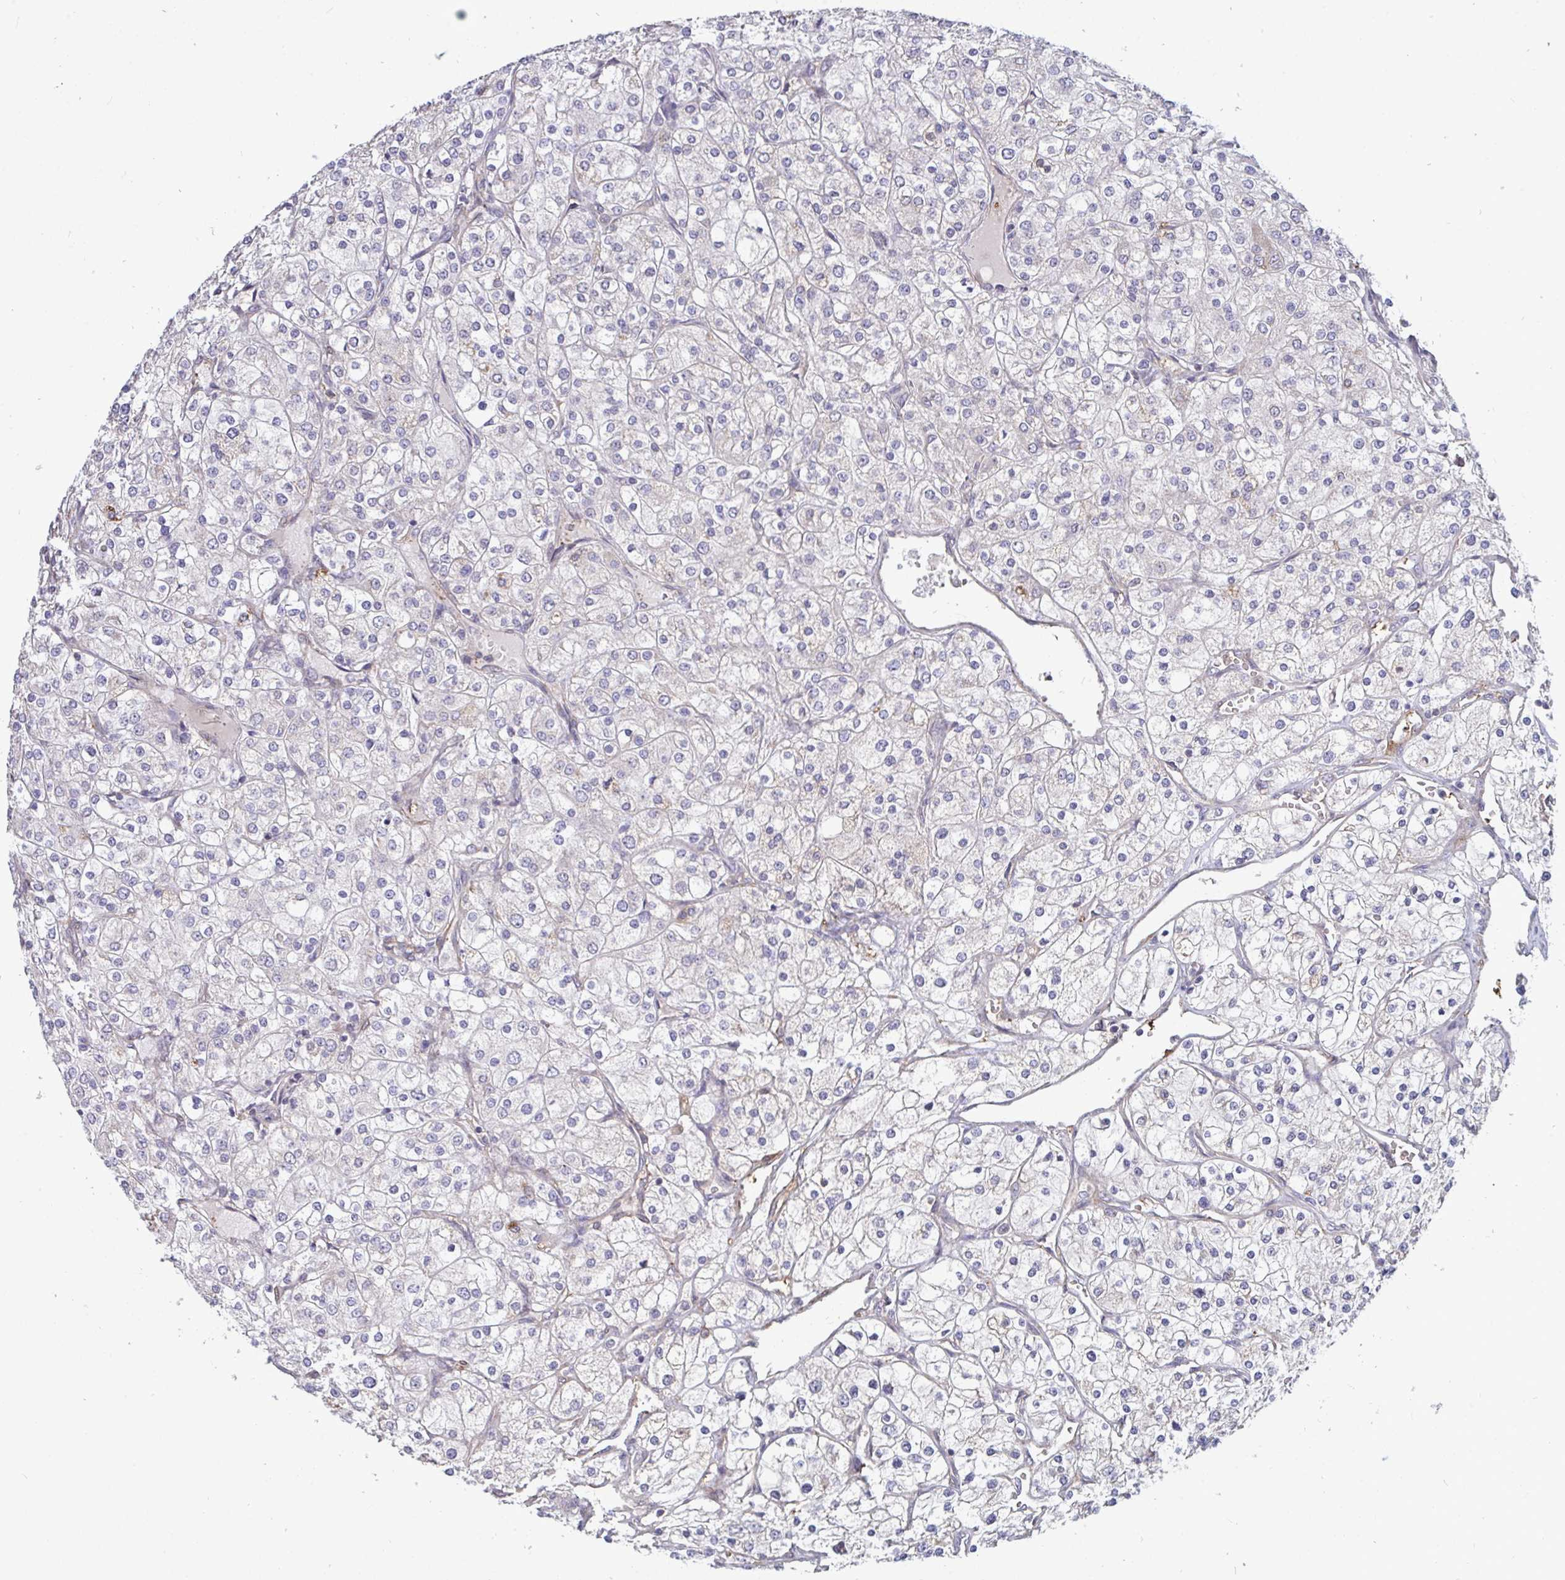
{"staining": {"intensity": "negative", "quantity": "none", "location": "none"}, "tissue": "renal cancer", "cell_type": "Tumor cells", "image_type": "cancer", "snomed": [{"axis": "morphology", "description": "Adenocarcinoma, NOS"}, {"axis": "topography", "description": "Kidney"}], "caption": "Immunohistochemistry (IHC) of renal adenocarcinoma reveals no expression in tumor cells. The staining is performed using DAB (3,3'-diaminobenzidine) brown chromogen with nuclei counter-stained in using hematoxylin.", "gene": "ISCU", "patient": {"sex": "male", "age": 80}}